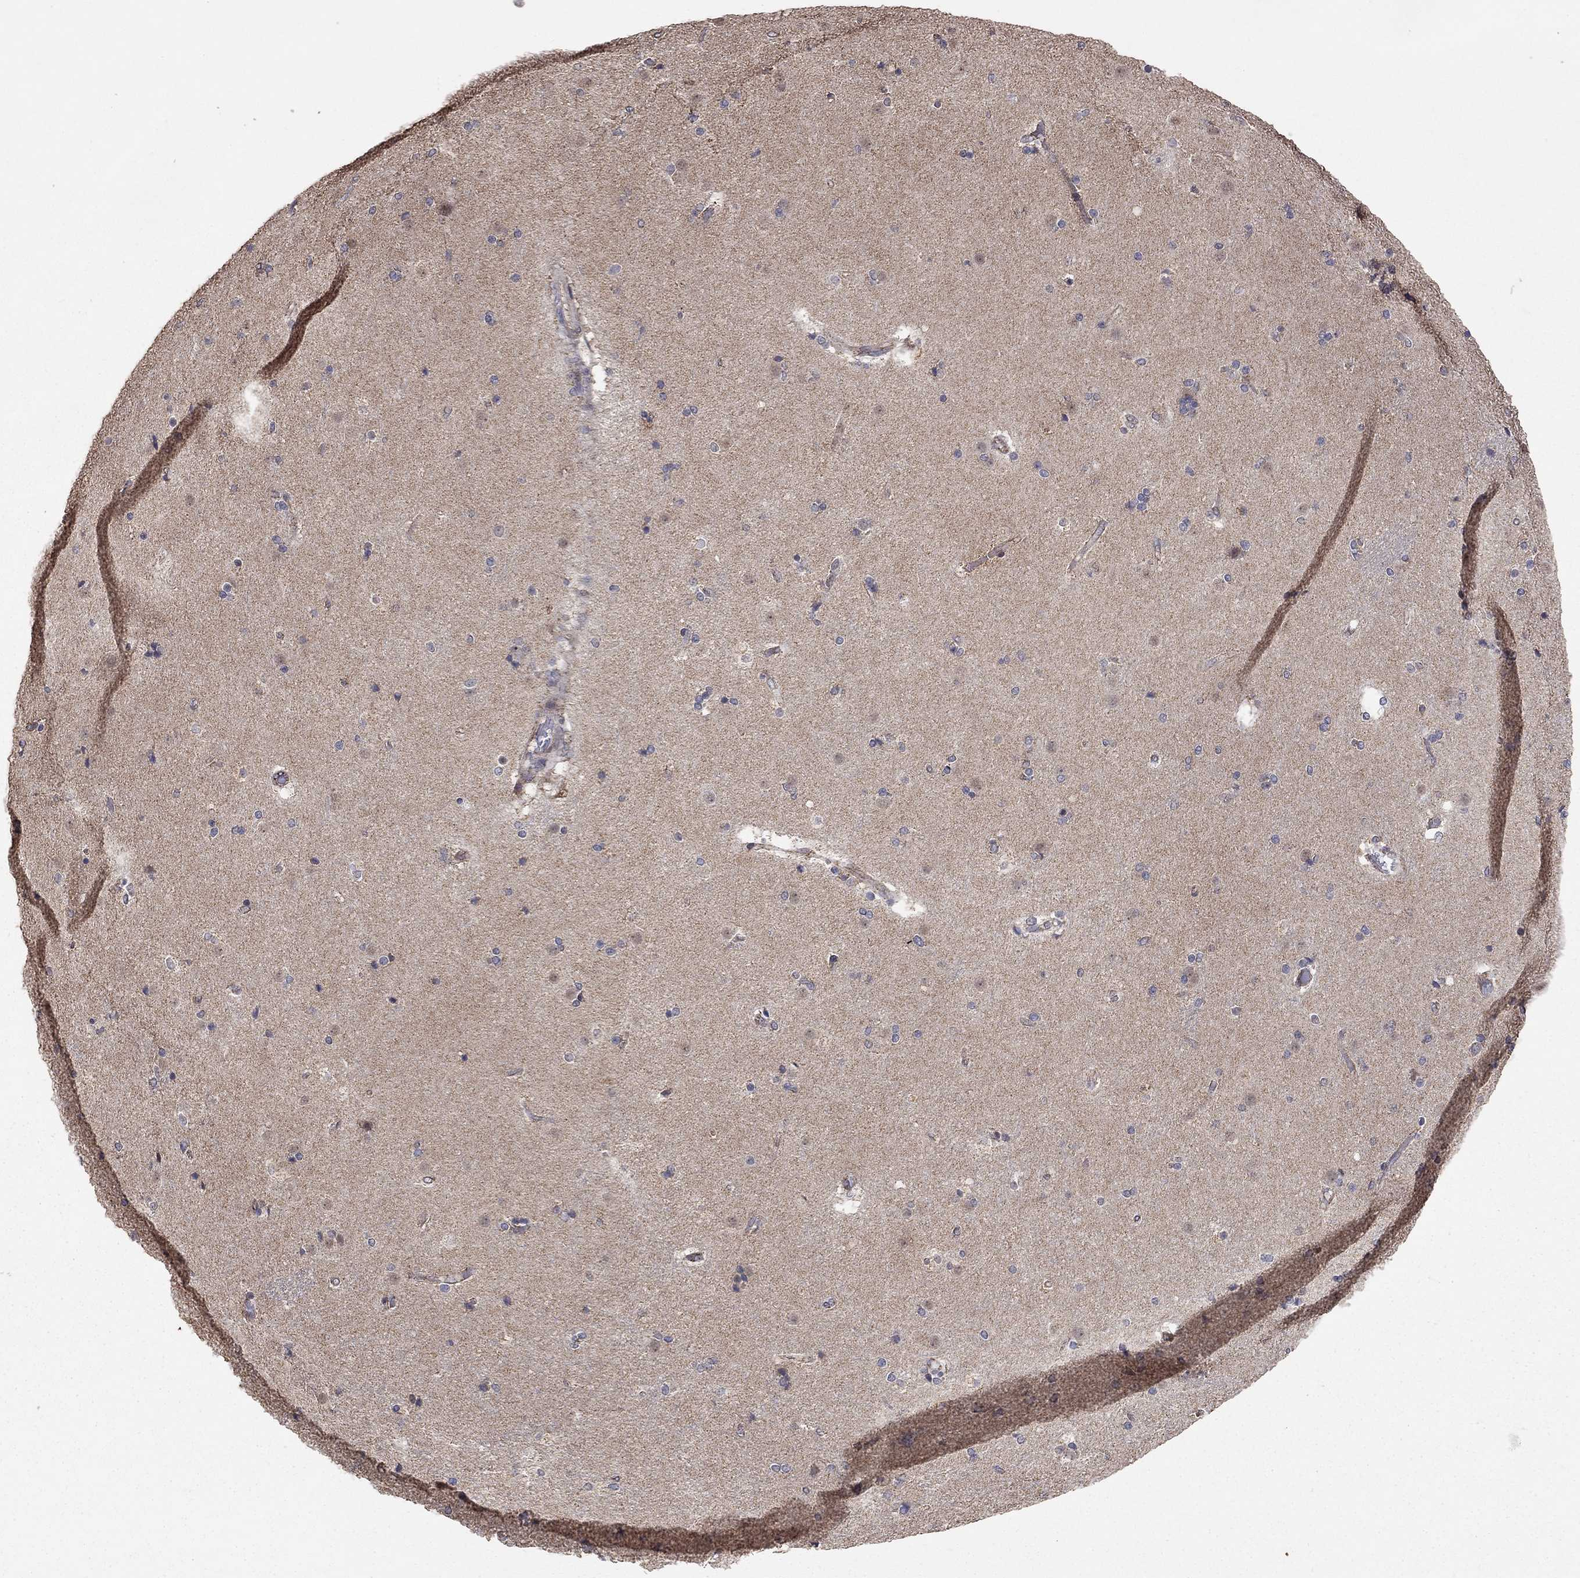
{"staining": {"intensity": "negative", "quantity": "none", "location": "none"}, "tissue": "caudate", "cell_type": "Glial cells", "image_type": "normal", "snomed": [{"axis": "morphology", "description": "Normal tissue, NOS"}, {"axis": "topography", "description": "Lateral ventricle wall"}], "caption": "Protein analysis of normal caudate exhibits no significant positivity in glial cells. Brightfield microscopy of immunohistochemistry (IHC) stained with DAB (3,3'-diaminobenzidine) (brown) and hematoxylin (blue), captured at high magnification.", "gene": "ANKRA2", "patient": {"sex": "female", "age": 71}}